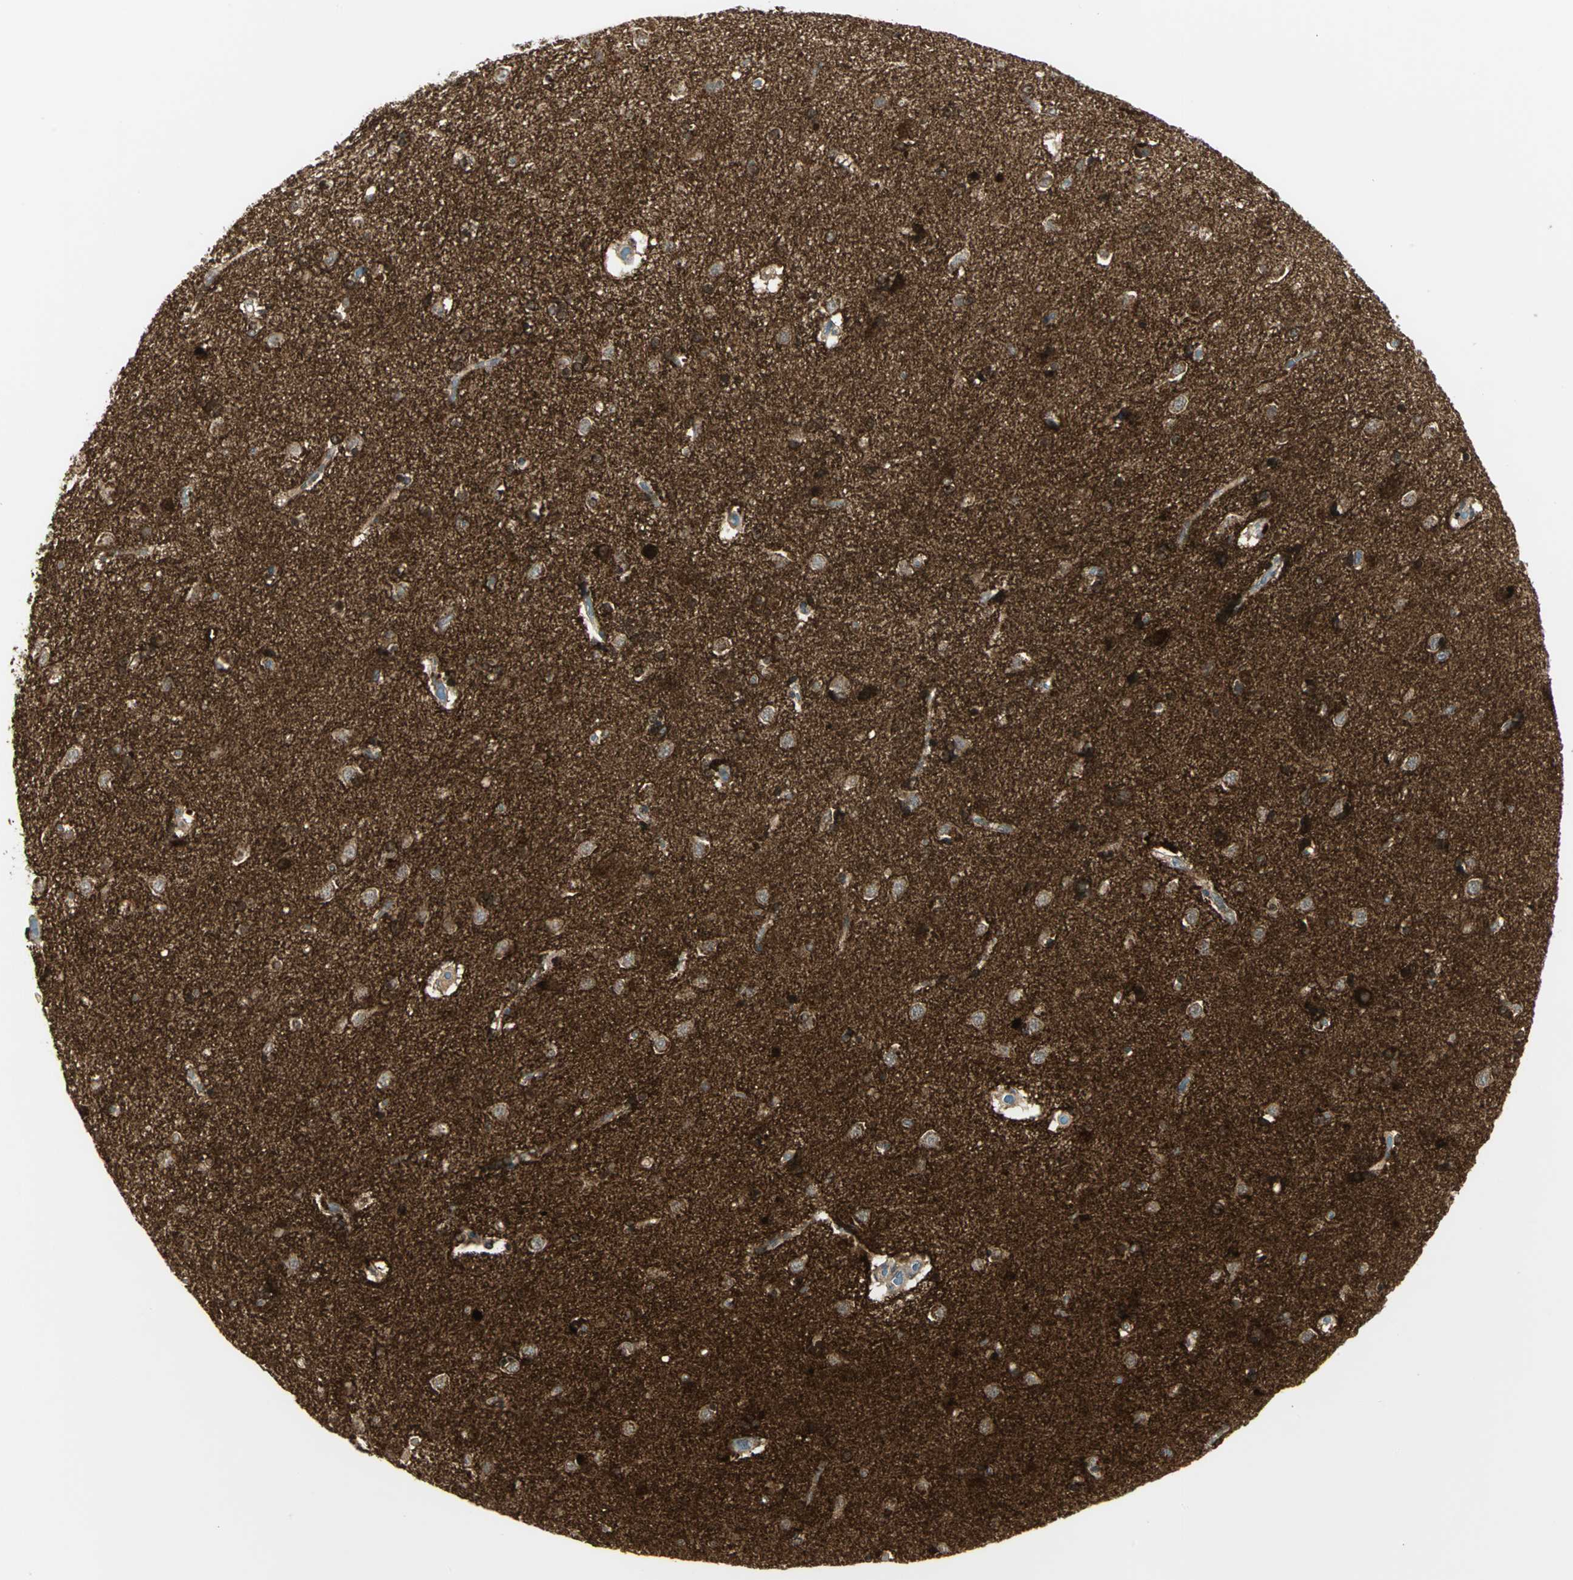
{"staining": {"intensity": "strong", "quantity": ">75%", "location": "cytoplasmic/membranous"}, "tissue": "caudate", "cell_type": "Glial cells", "image_type": "normal", "snomed": [{"axis": "morphology", "description": "Normal tissue, NOS"}, {"axis": "topography", "description": "Lateral ventricle wall"}], "caption": "Normal caudate exhibits strong cytoplasmic/membranous expression in about >75% of glial cells, visualized by immunohistochemistry. The staining was performed using DAB (3,3'-diaminobenzidine), with brown indicating positive protein expression. Nuclei are stained blue with hematoxylin.", "gene": "MAPK8IP3", "patient": {"sex": "female", "age": 54}}